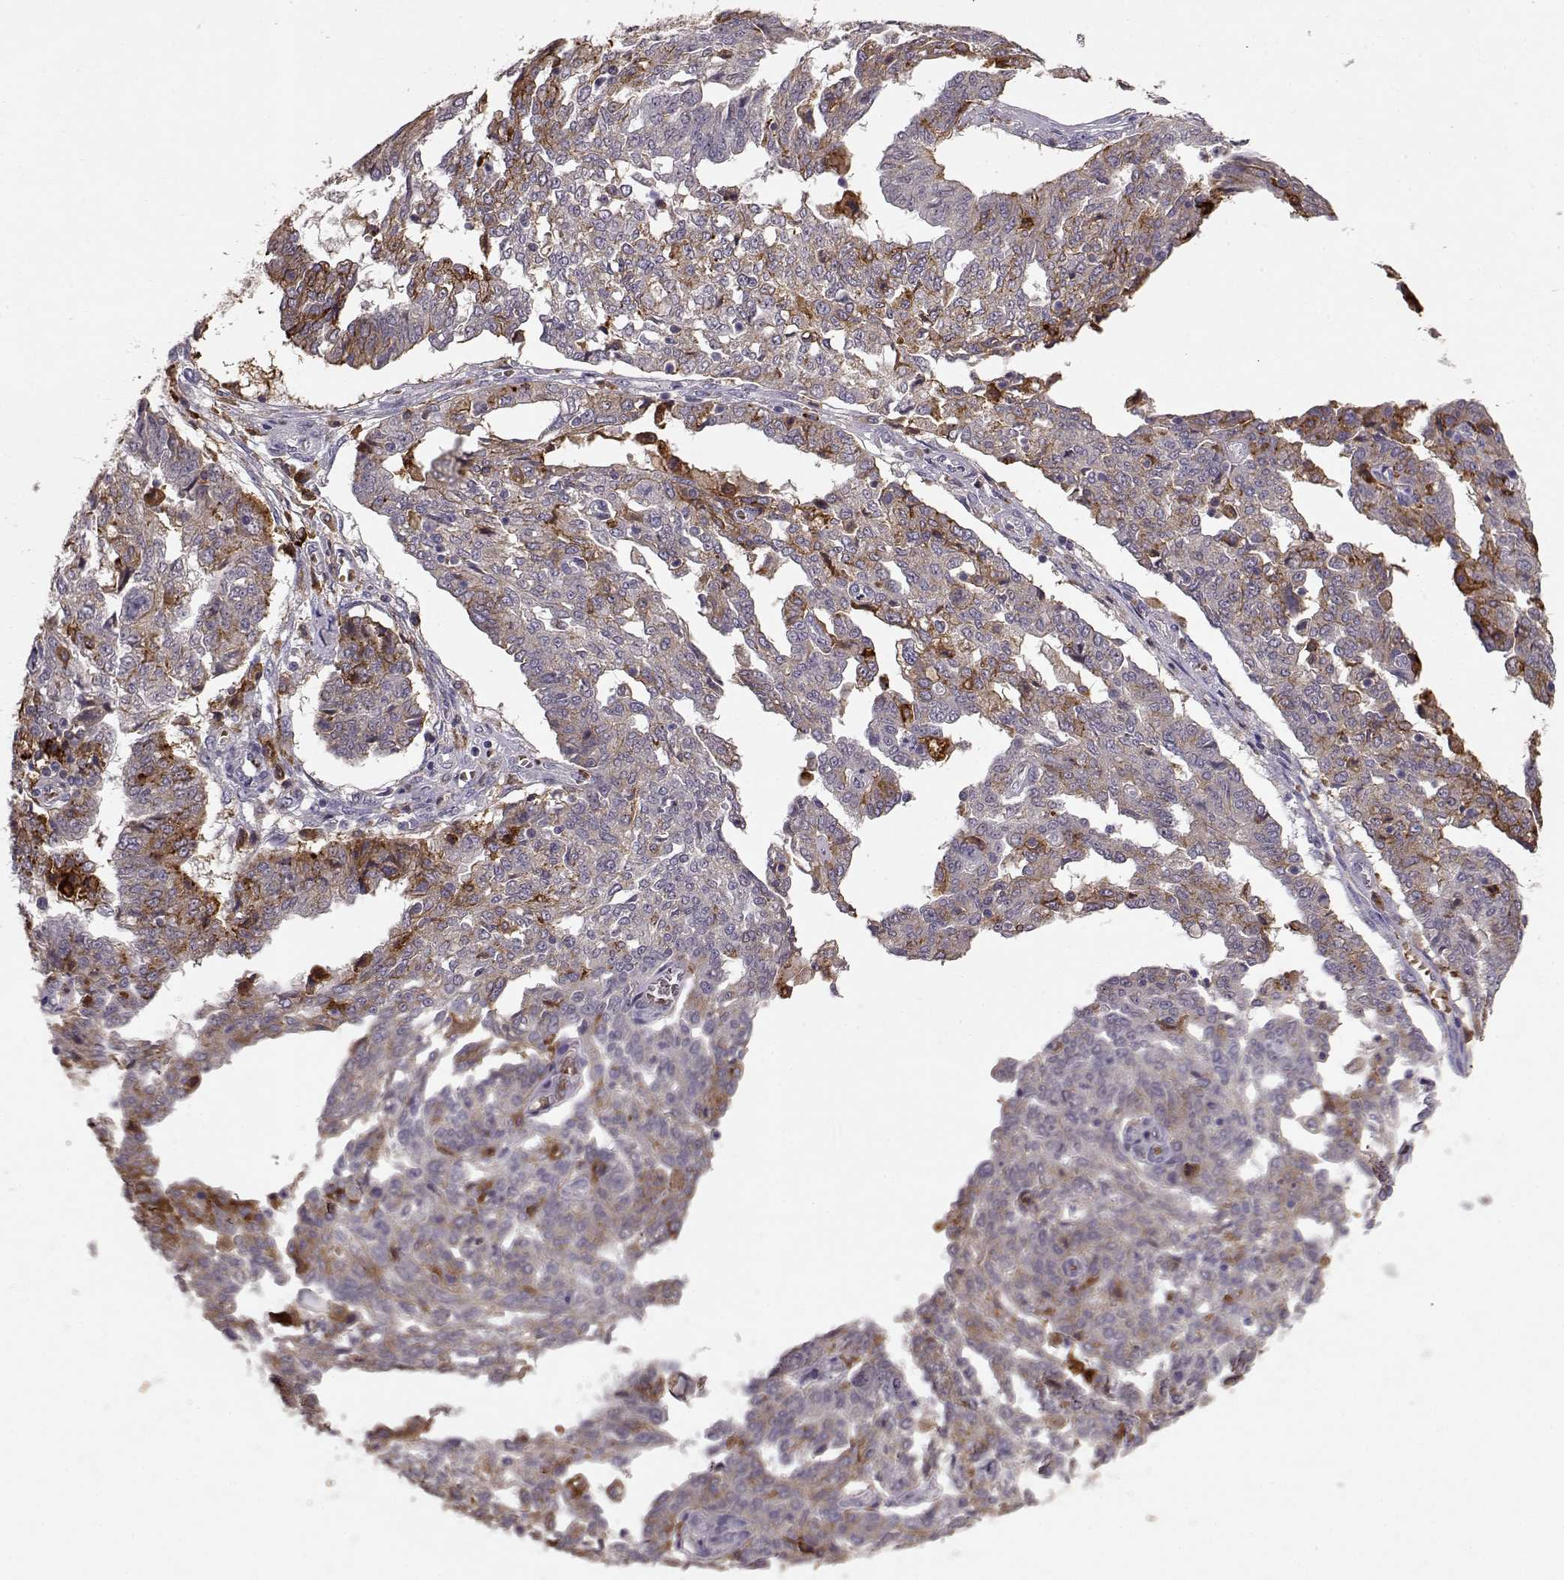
{"staining": {"intensity": "weak", "quantity": "<25%", "location": "cytoplasmic/membranous"}, "tissue": "ovarian cancer", "cell_type": "Tumor cells", "image_type": "cancer", "snomed": [{"axis": "morphology", "description": "Cystadenocarcinoma, serous, NOS"}, {"axis": "topography", "description": "Ovary"}], "caption": "Human ovarian serous cystadenocarcinoma stained for a protein using immunohistochemistry exhibits no staining in tumor cells.", "gene": "CCNF", "patient": {"sex": "female", "age": 67}}